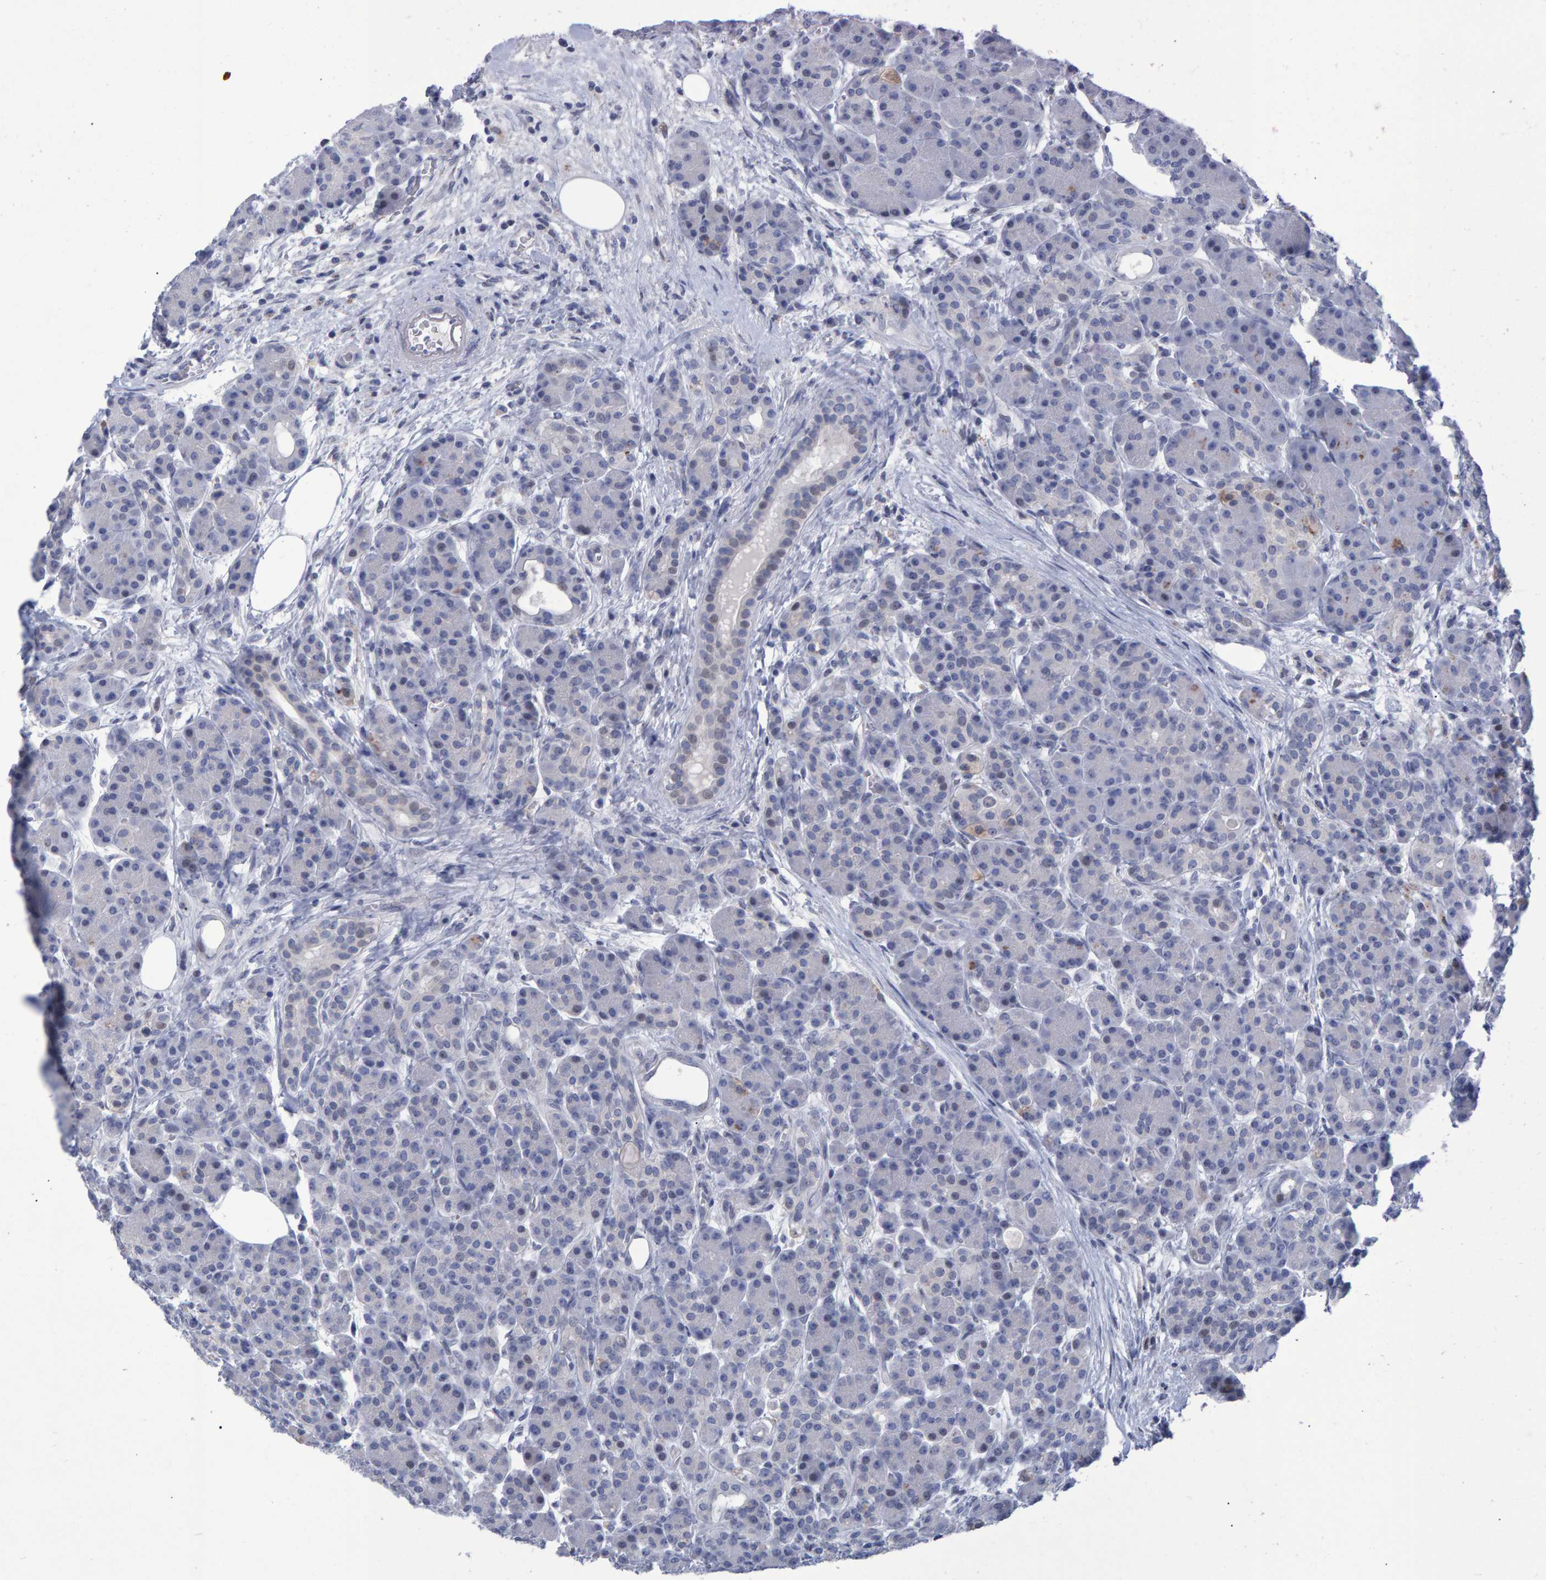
{"staining": {"intensity": "negative", "quantity": "none", "location": "none"}, "tissue": "pancreas", "cell_type": "Exocrine glandular cells", "image_type": "normal", "snomed": [{"axis": "morphology", "description": "Normal tissue, NOS"}, {"axis": "topography", "description": "Pancreas"}], "caption": "A high-resolution photomicrograph shows immunohistochemistry staining of normal pancreas, which shows no significant expression in exocrine glandular cells.", "gene": "PROCA1", "patient": {"sex": "male", "age": 63}}